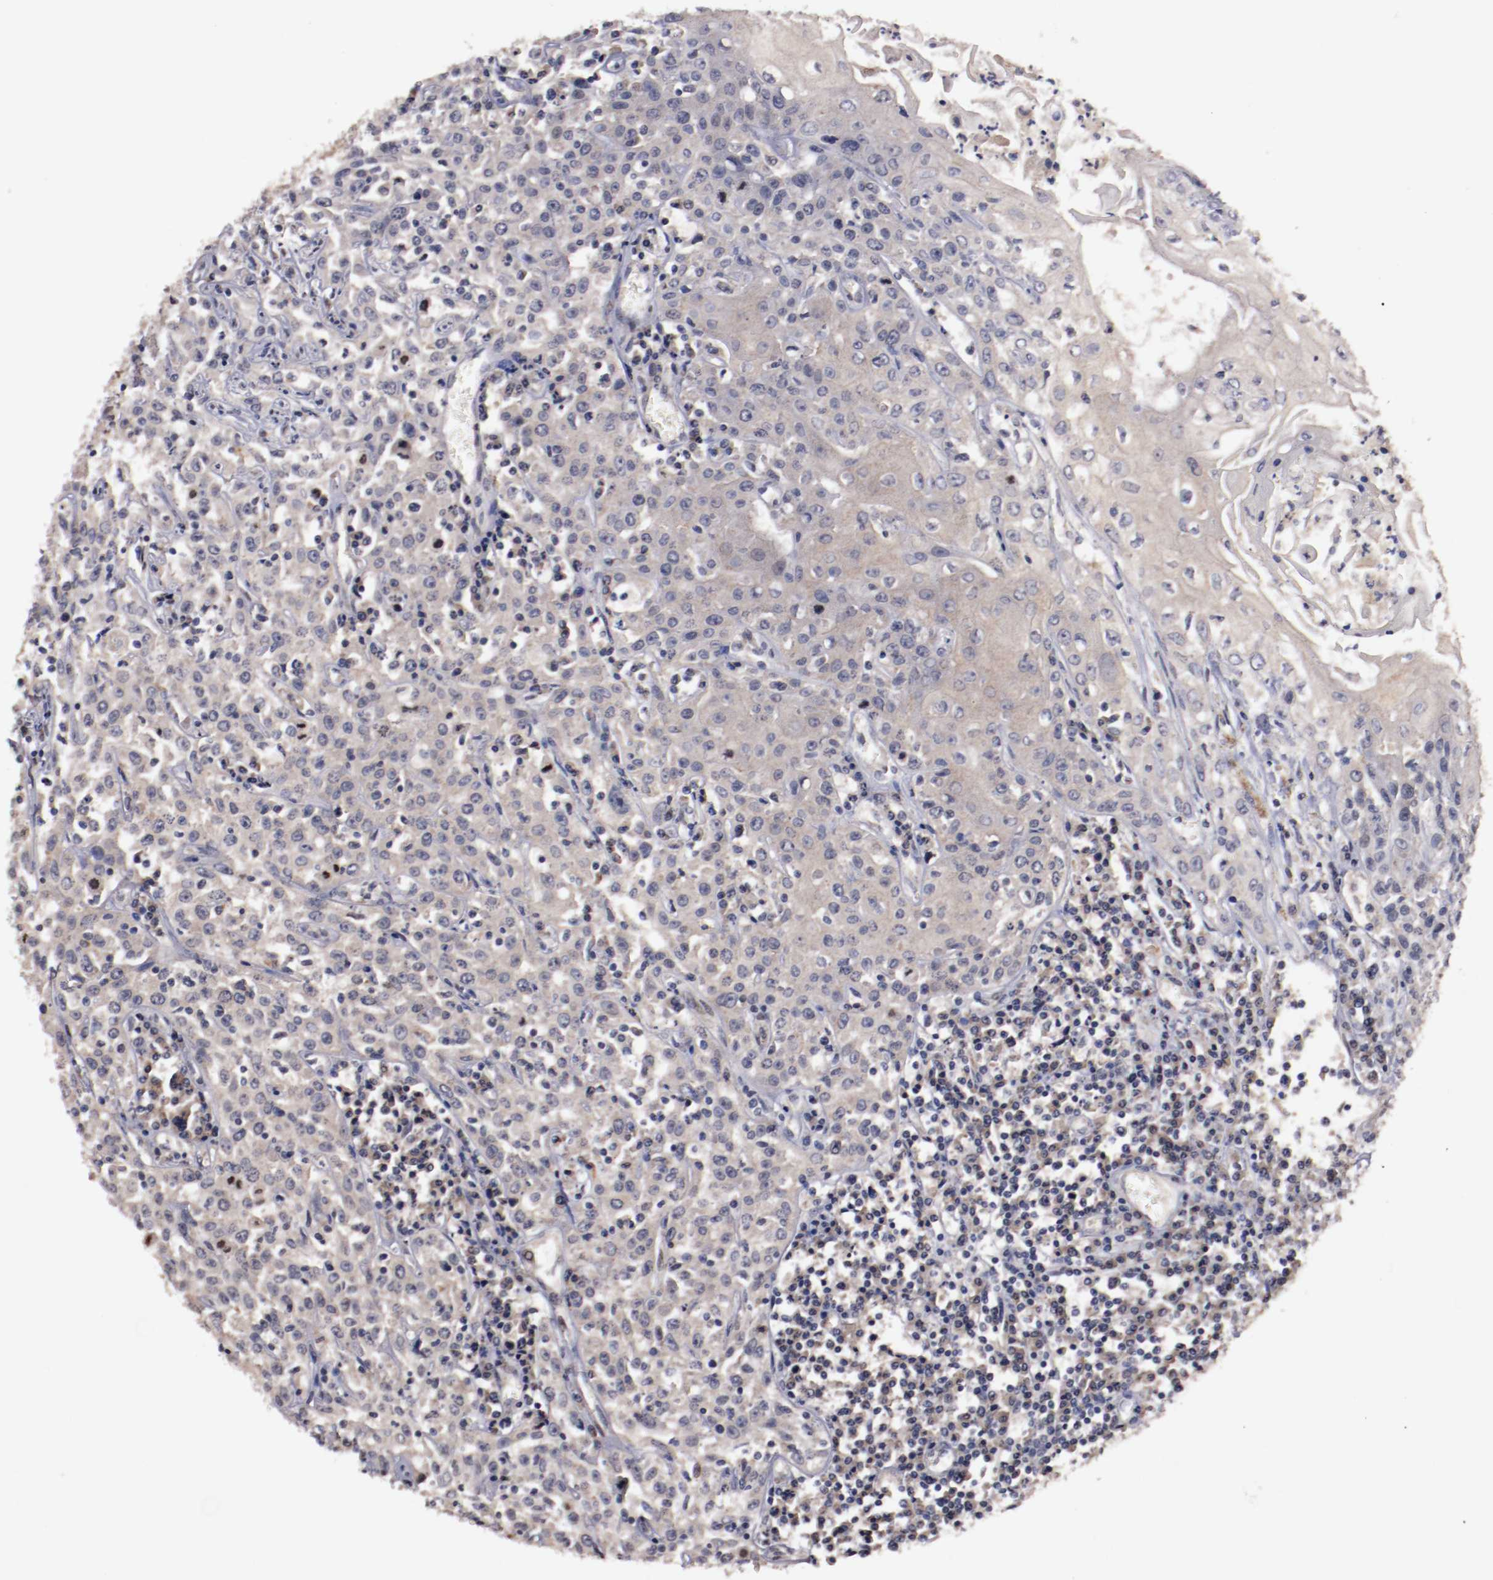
{"staining": {"intensity": "weak", "quantity": ">75%", "location": "cytoplasmic/membranous"}, "tissue": "head and neck cancer", "cell_type": "Tumor cells", "image_type": "cancer", "snomed": [{"axis": "morphology", "description": "Squamous cell carcinoma, NOS"}, {"axis": "topography", "description": "Oral tissue"}, {"axis": "topography", "description": "Head-Neck"}], "caption": "The histopathology image shows a brown stain indicating the presence of a protein in the cytoplasmic/membranous of tumor cells in squamous cell carcinoma (head and neck).", "gene": "FAM81A", "patient": {"sex": "female", "age": 76}}